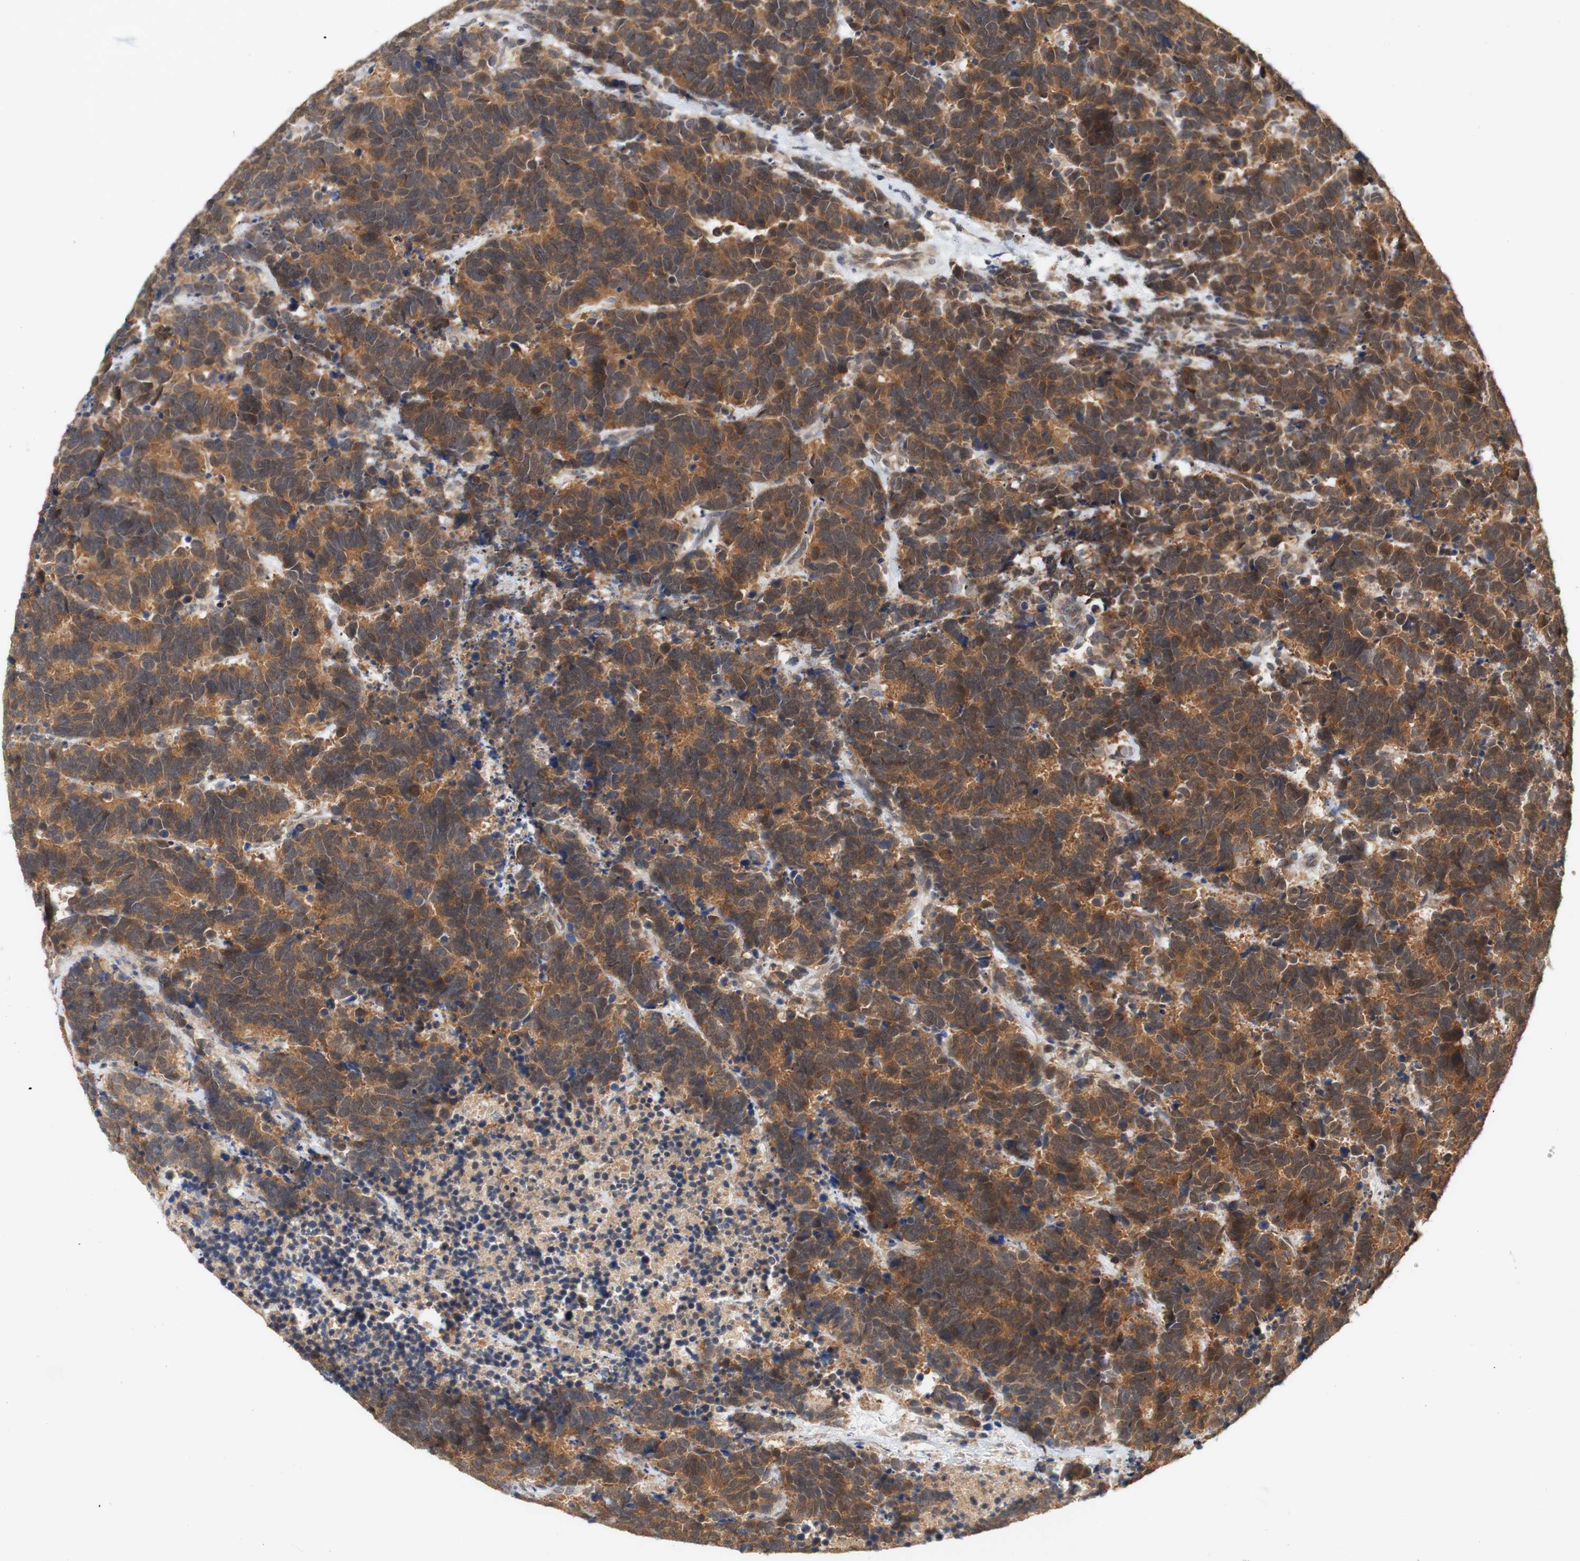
{"staining": {"intensity": "moderate", "quantity": ">75%", "location": "cytoplasmic/membranous"}, "tissue": "carcinoid", "cell_type": "Tumor cells", "image_type": "cancer", "snomed": [{"axis": "morphology", "description": "Carcinoma, NOS"}, {"axis": "morphology", "description": "Carcinoid, malignant, NOS"}, {"axis": "topography", "description": "Urinary bladder"}], "caption": "This photomicrograph displays immunohistochemistry staining of human carcinoma, with medium moderate cytoplasmic/membranous staining in approximately >75% of tumor cells.", "gene": "PIN1", "patient": {"sex": "male", "age": 57}}